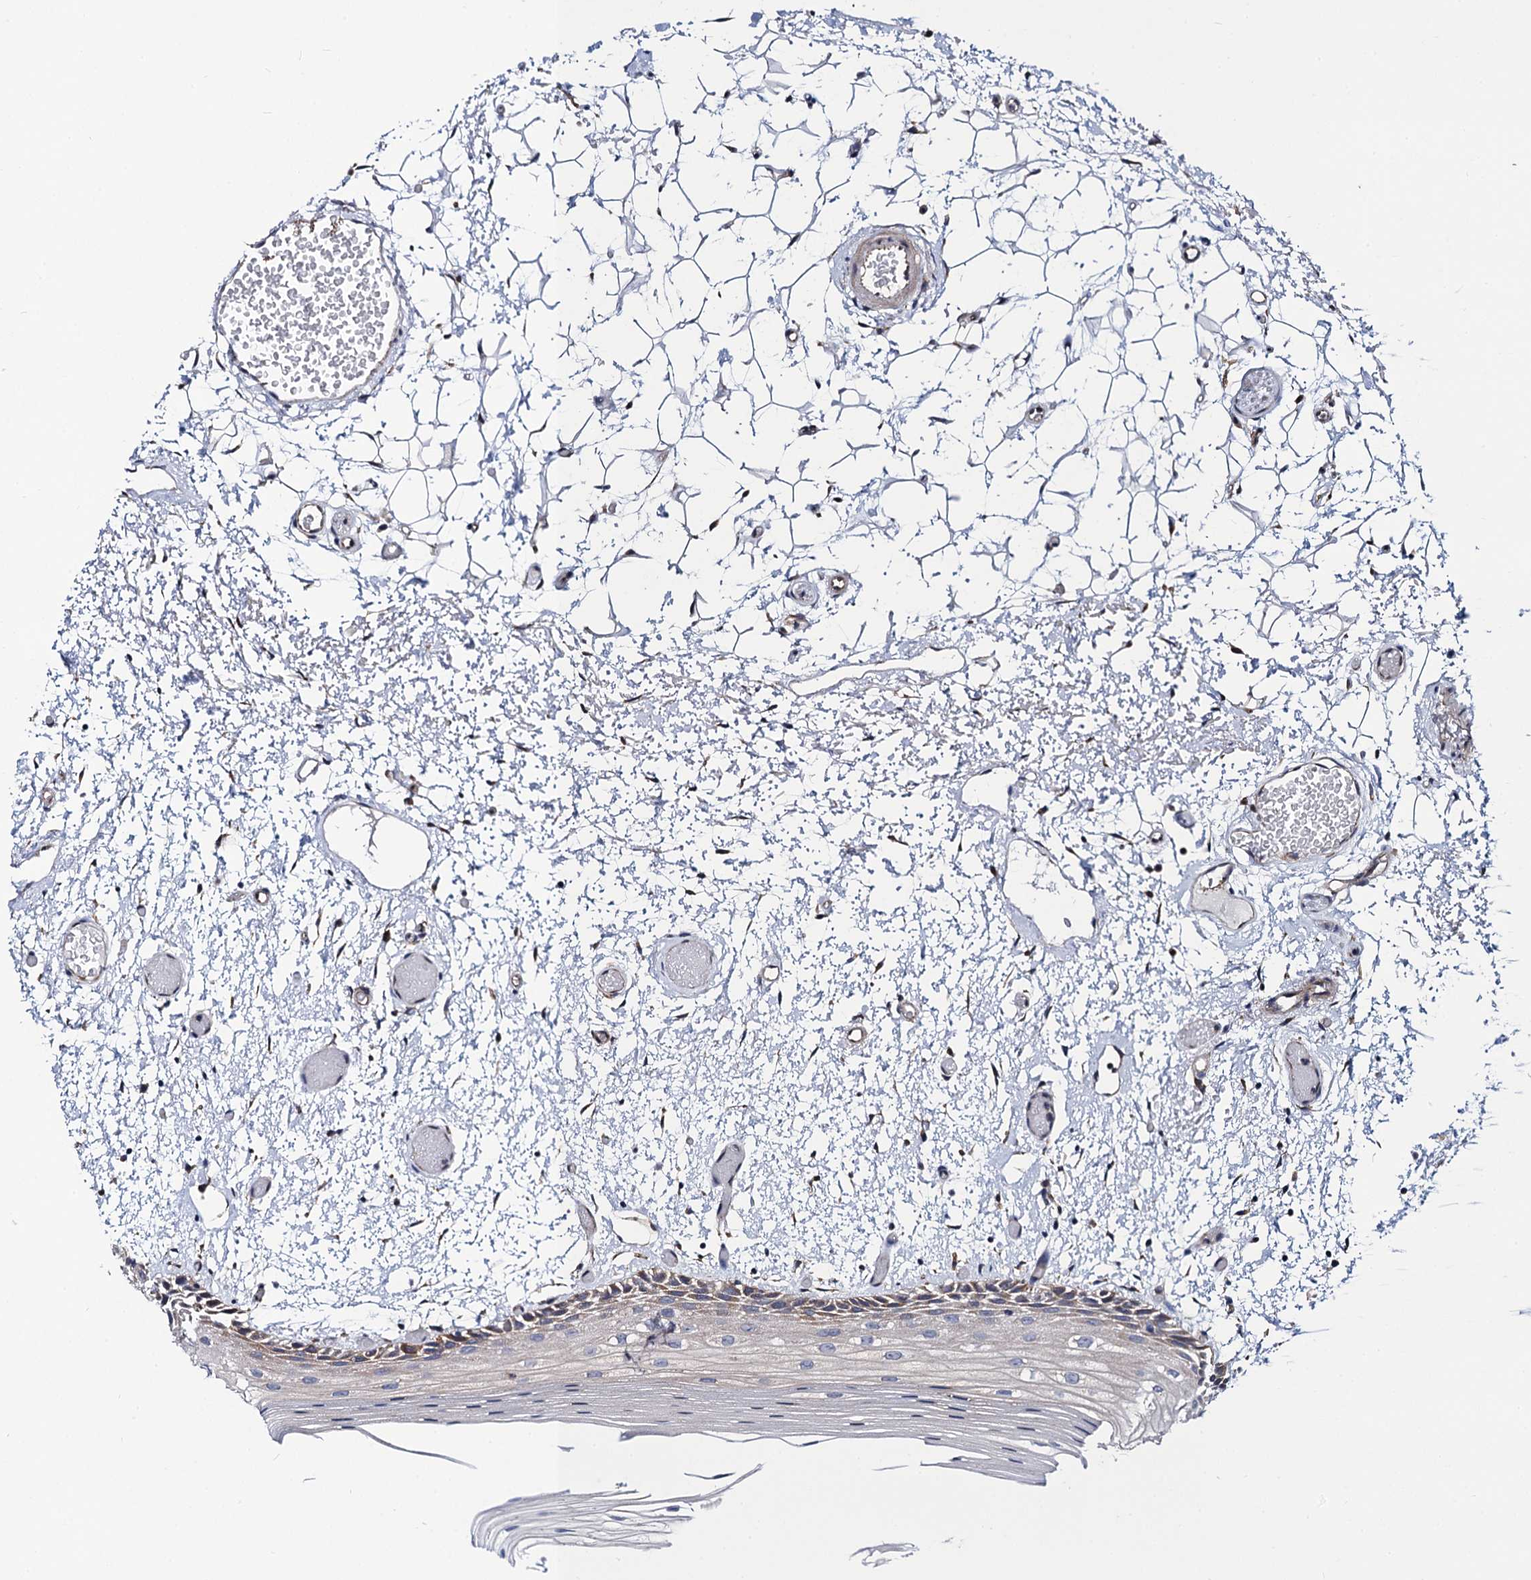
{"staining": {"intensity": "moderate", "quantity": "<25%", "location": "cytoplasmic/membranous"}, "tissue": "oral mucosa", "cell_type": "Squamous epithelial cells", "image_type": "normal", "snomed": [{"axis": "morphology", "description": "Normal tissue, NOS"}, {"axis": "topography", "description": "Oral tissue"}], "caption": "Immunohistochemistry (IHC) histopathology image of benign human oral mucosa stained for a protein (brown), which exhibits low levels of moderate cytoplasmic/membranous staining in about <25% of squamous epithelial cells.", "gene": "PGLS", "patient": {"sex": "male", "age": 52}}